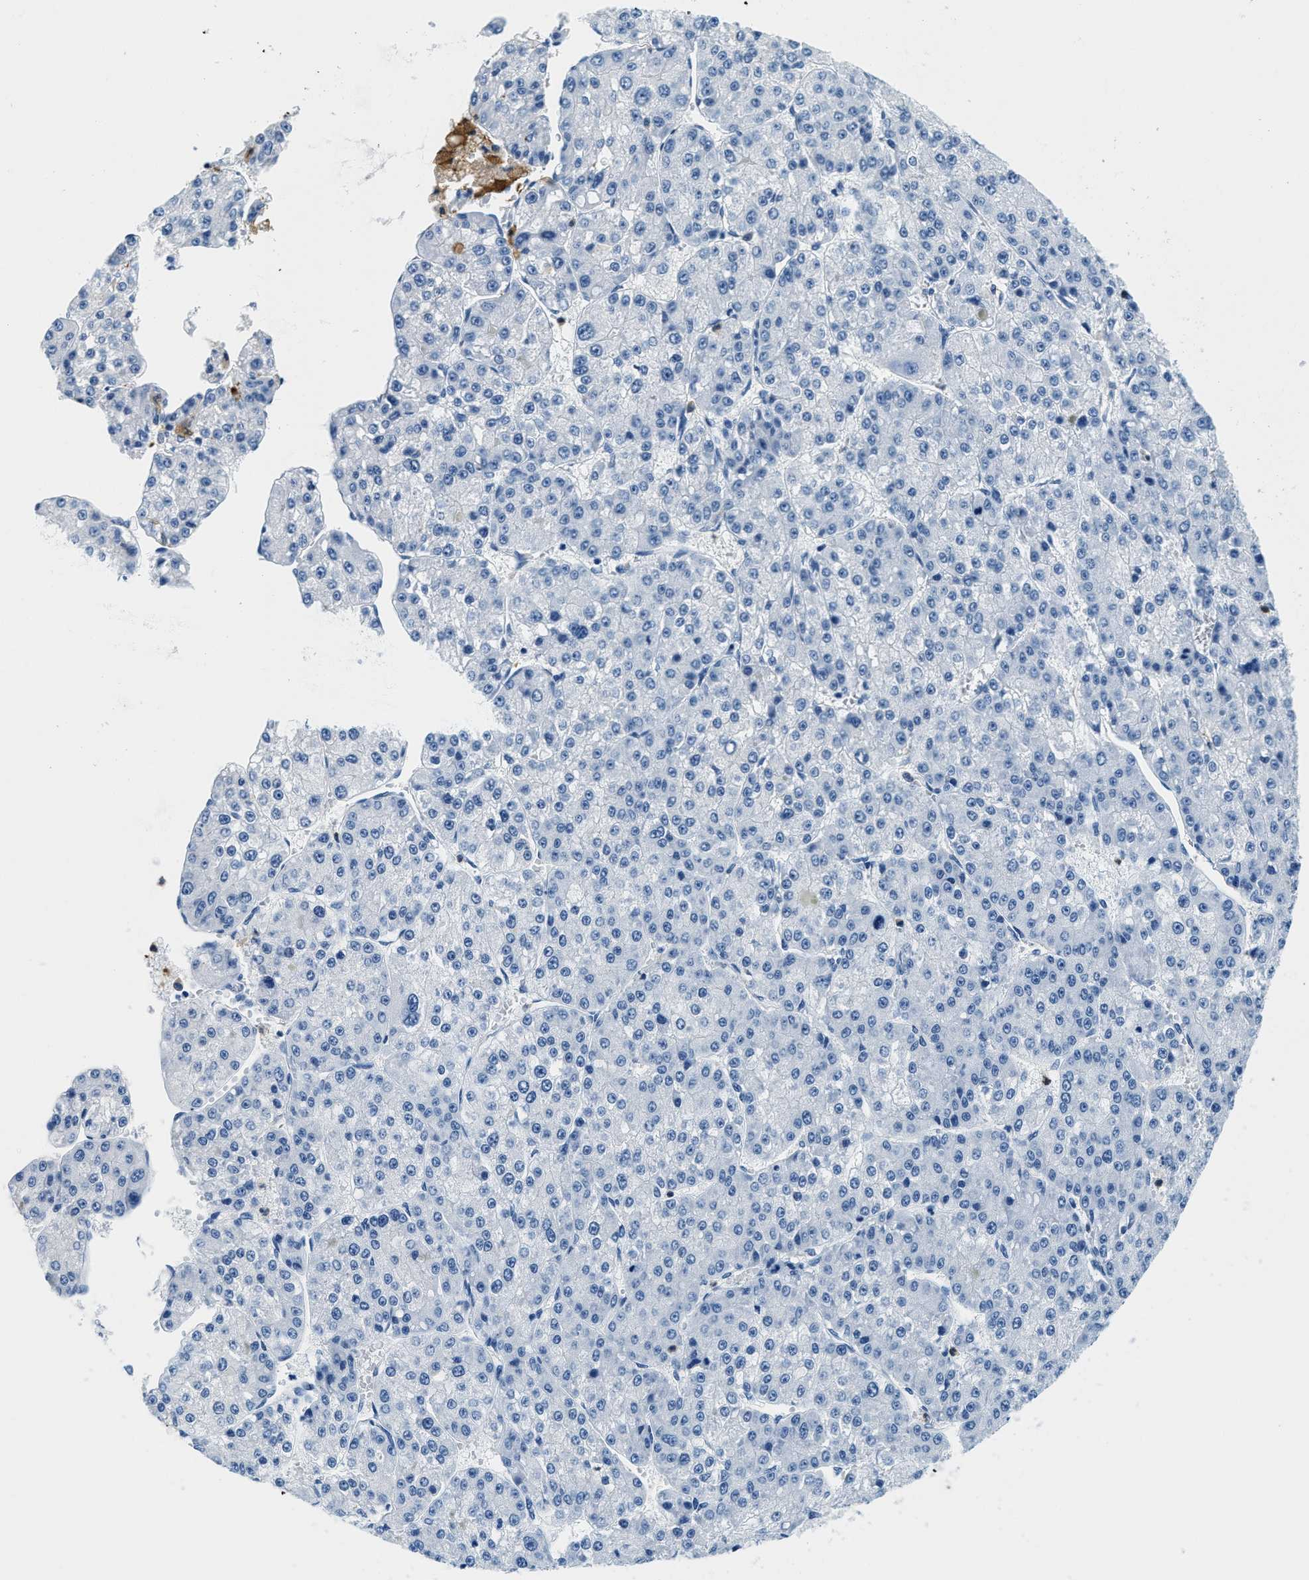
{"staining": {"intensity": "negative", "quantity": "none", "location": "none"}, "tissue": "liver cancer", "cell_type": "Tumor cells", "image_type": "cancer", "snomed": [{"axis": "morphology", "description": "Carcinoma, Hepatocellular, NOS"}, {"axis": "topography", "description": "Liver"}], "caption": "A photomicrograph of liver hepatocellular carcinoma stained for a protein shows no brown staining in tumor cells.", "gene": "CAPG", "patient": {"sex": "female", "age": 73}}